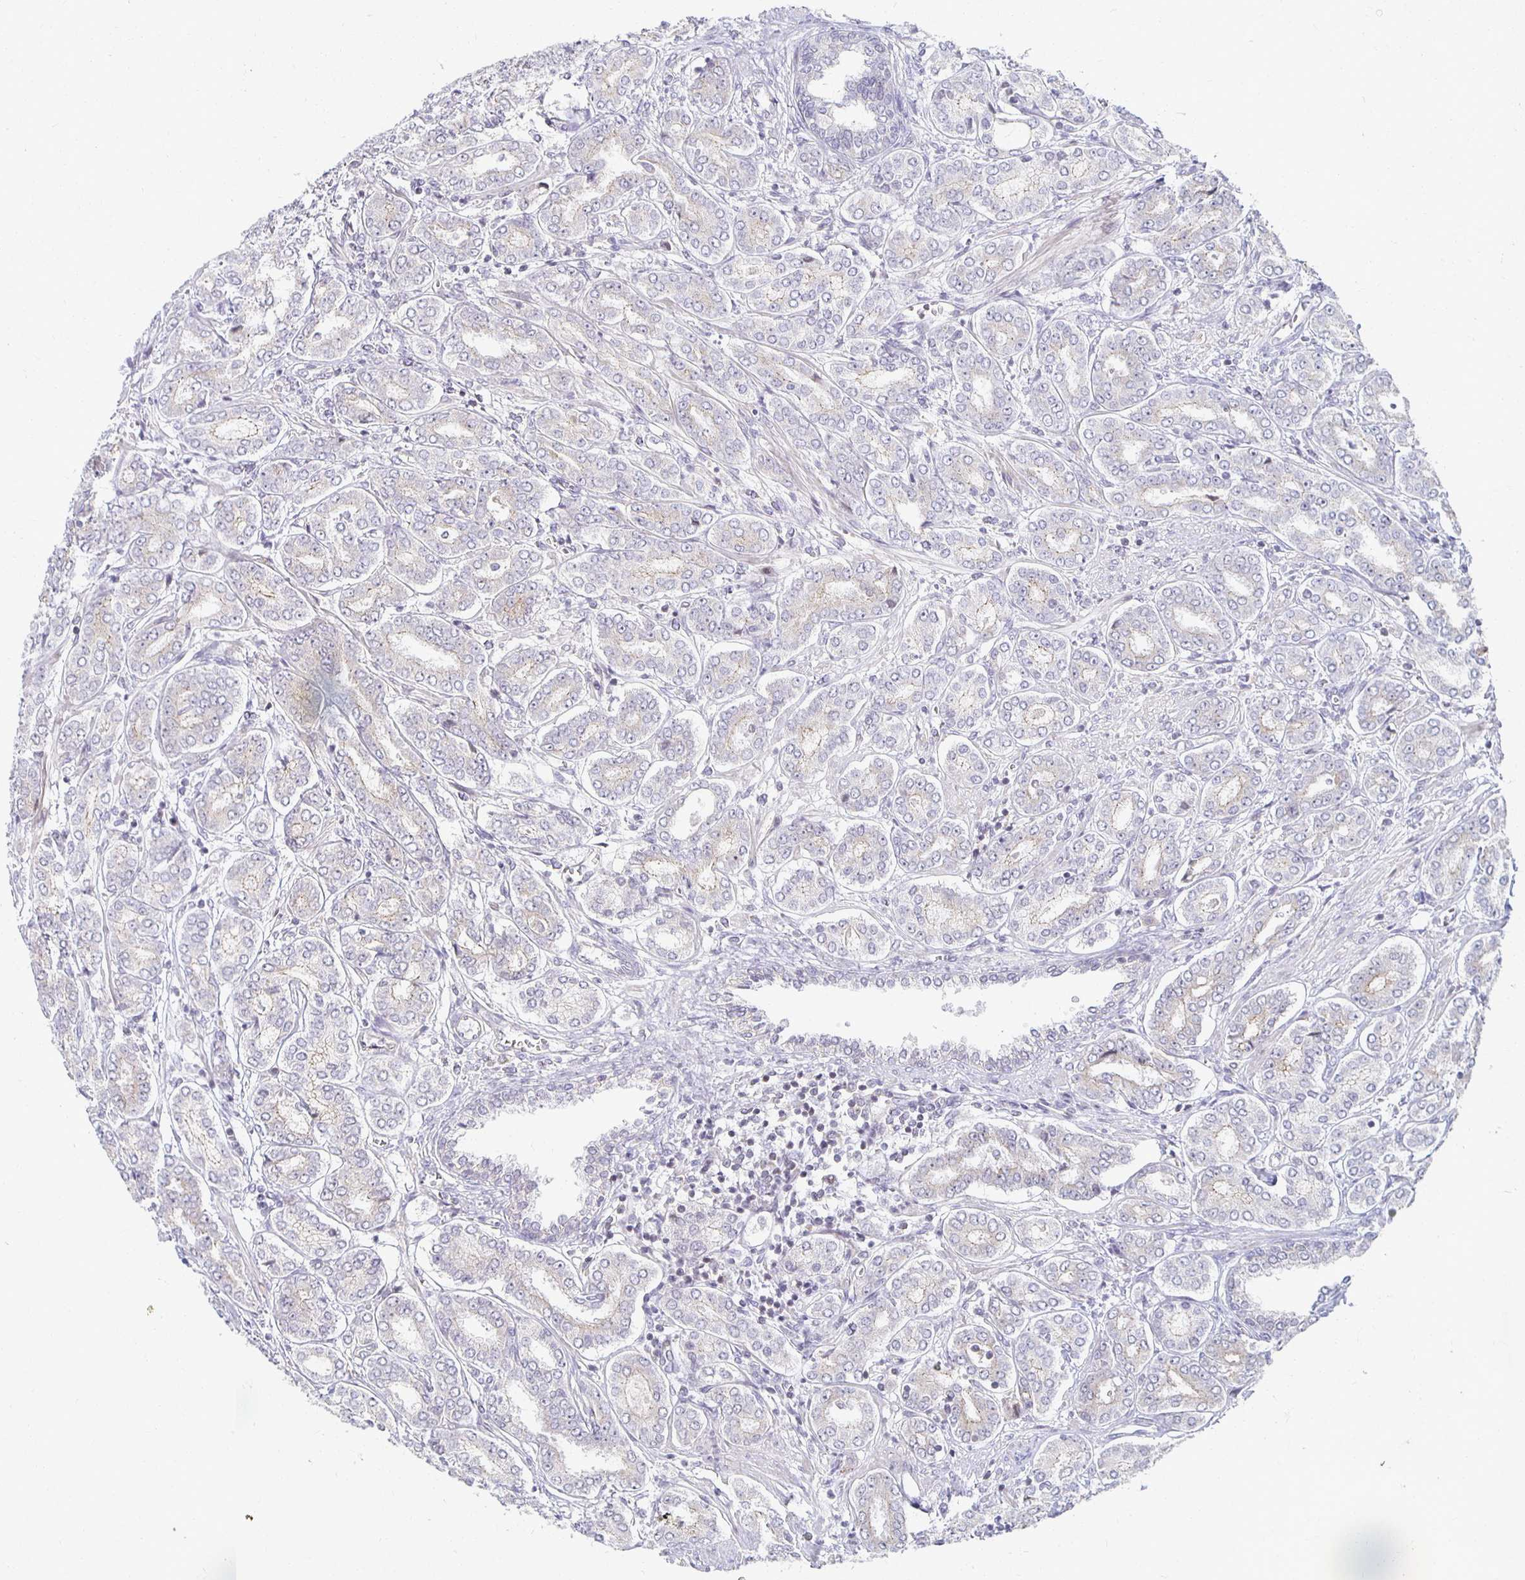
{"staining": {"intensity": "weak", "quantity": "<25%", "location": "cytoplasmic/membranous"}, "tissue": "prostate cancer", "cell_type": "Tumor cells", "image_type": "cancer", "snomed": [{"axis": "morphology", "description": "Adenocarcinoma, High grade"}, {"axis": "topography", "description": "Prostate"}], "caption": "High power microscopy micrograph of an immunohistochemistry (IHC) histopathology image of prostate cancer, revealing no significant positivity in tumor cells.", "gene": "HCFC1R1", "patient": {"sex": "male", "age": 72}}